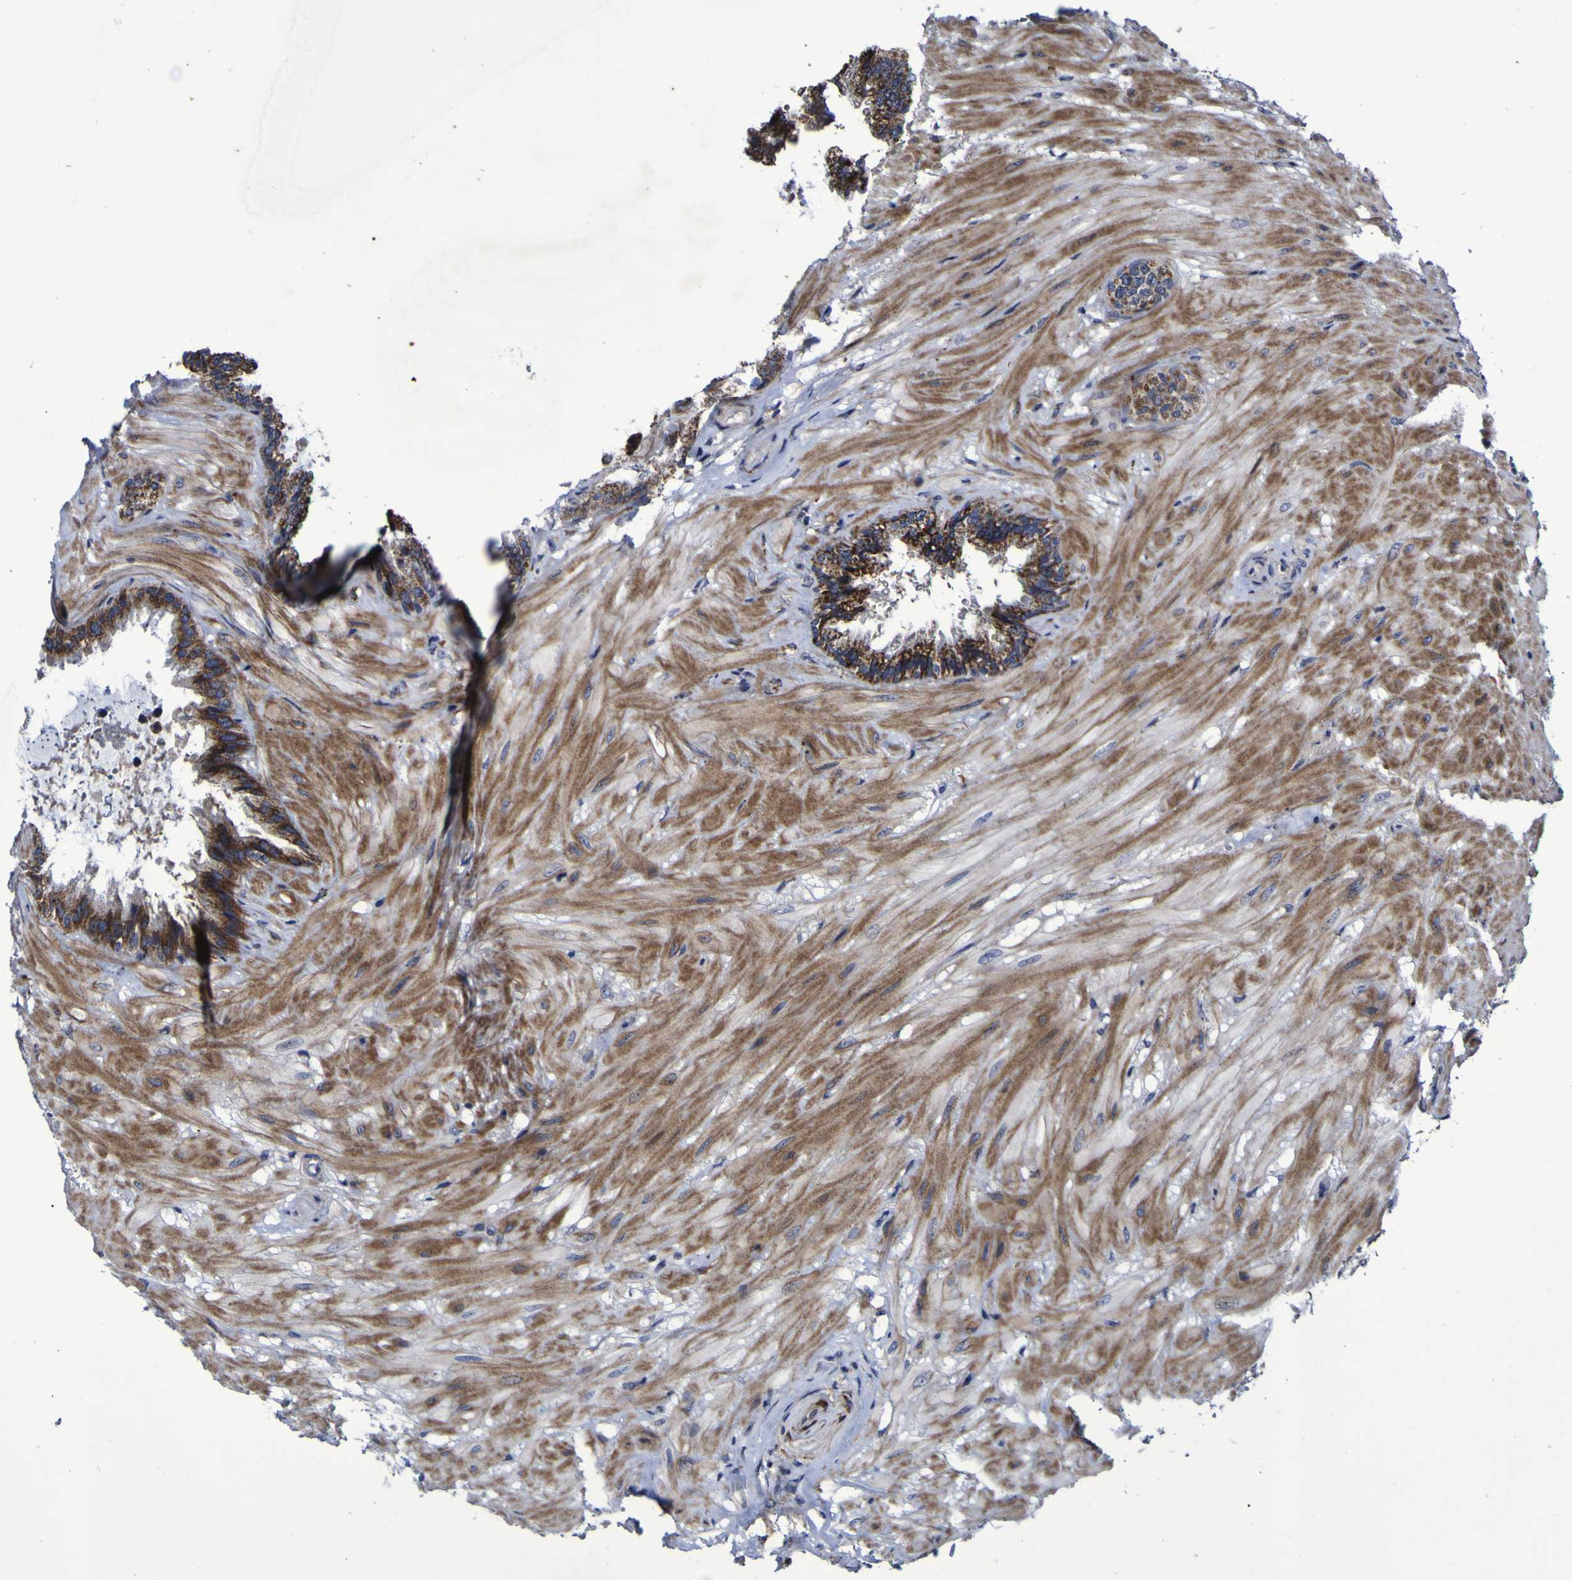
{"staining": {"intensity": "strong", "quantity": ">75%", "location": "cytoplasmic/membranous"}, "tissue": "seminal vesicle", "cell_type": "Glandular cells", "image_type": "normal", "snomed": [{"axis": "morphology", "description": "Normal tissue, NOS"}, {"axis": "topography", "description": "Seminal veicle"}], "caption": "An immunohistochemistry (IHC) image of unremarkable tissue is shown. Protein staining in brown labels strong cytoplasmic/membranous positivity in seminal vesicle within glandular cells. Immunohistochemistry stains the protein in brown and the nuclei are stained blue.", "gene": "P3H1", "patient": {"sex": "male", "age": 46}}